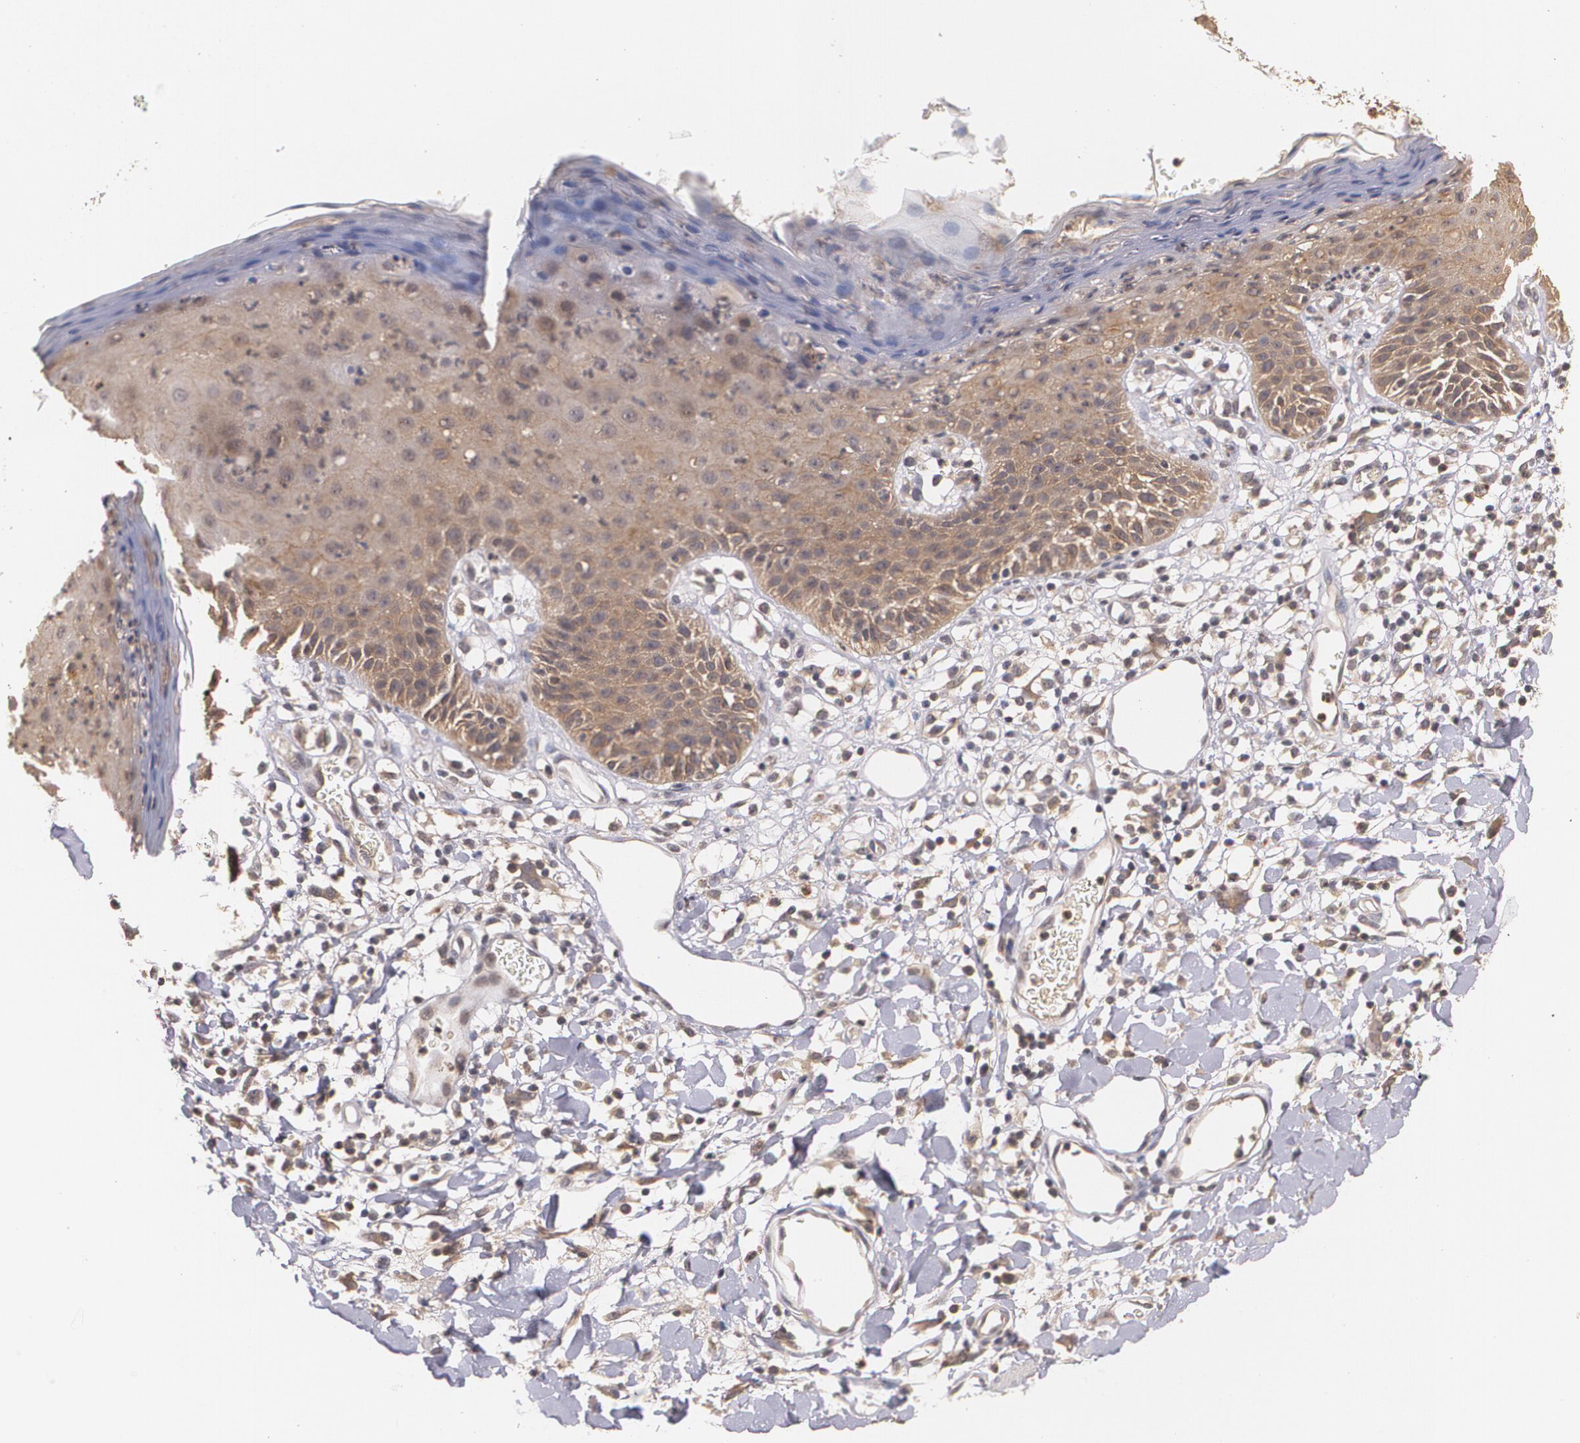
{"staining": {"intensity": "moderate", "quantity": ">75%", "location": "cytoplasmic/membranous"}, "tissue": "skin", "cell_type": "Epidermal cells", "image_type": "normal", "snomed": [{"axis": "morphology", "description": "Normal tissue, NOS"}, {"axis": "topography", "description": "Vulva"}, {"axis": "topography", "description": "Peripheral nerve tissue"}], "caption": "Immunohistochemistry (IHC) photomicrograph of unremarkable skin: skin stained using immunohistochemistry shows medium levels of moderate protein expression localized specifically in the cytoplasmic/membranous of epidermal cells, appearing as a cytoplasmic/membranous brown color.", "gene": "IFNGR2", "patient": {"sex": "female", "age": 68}}